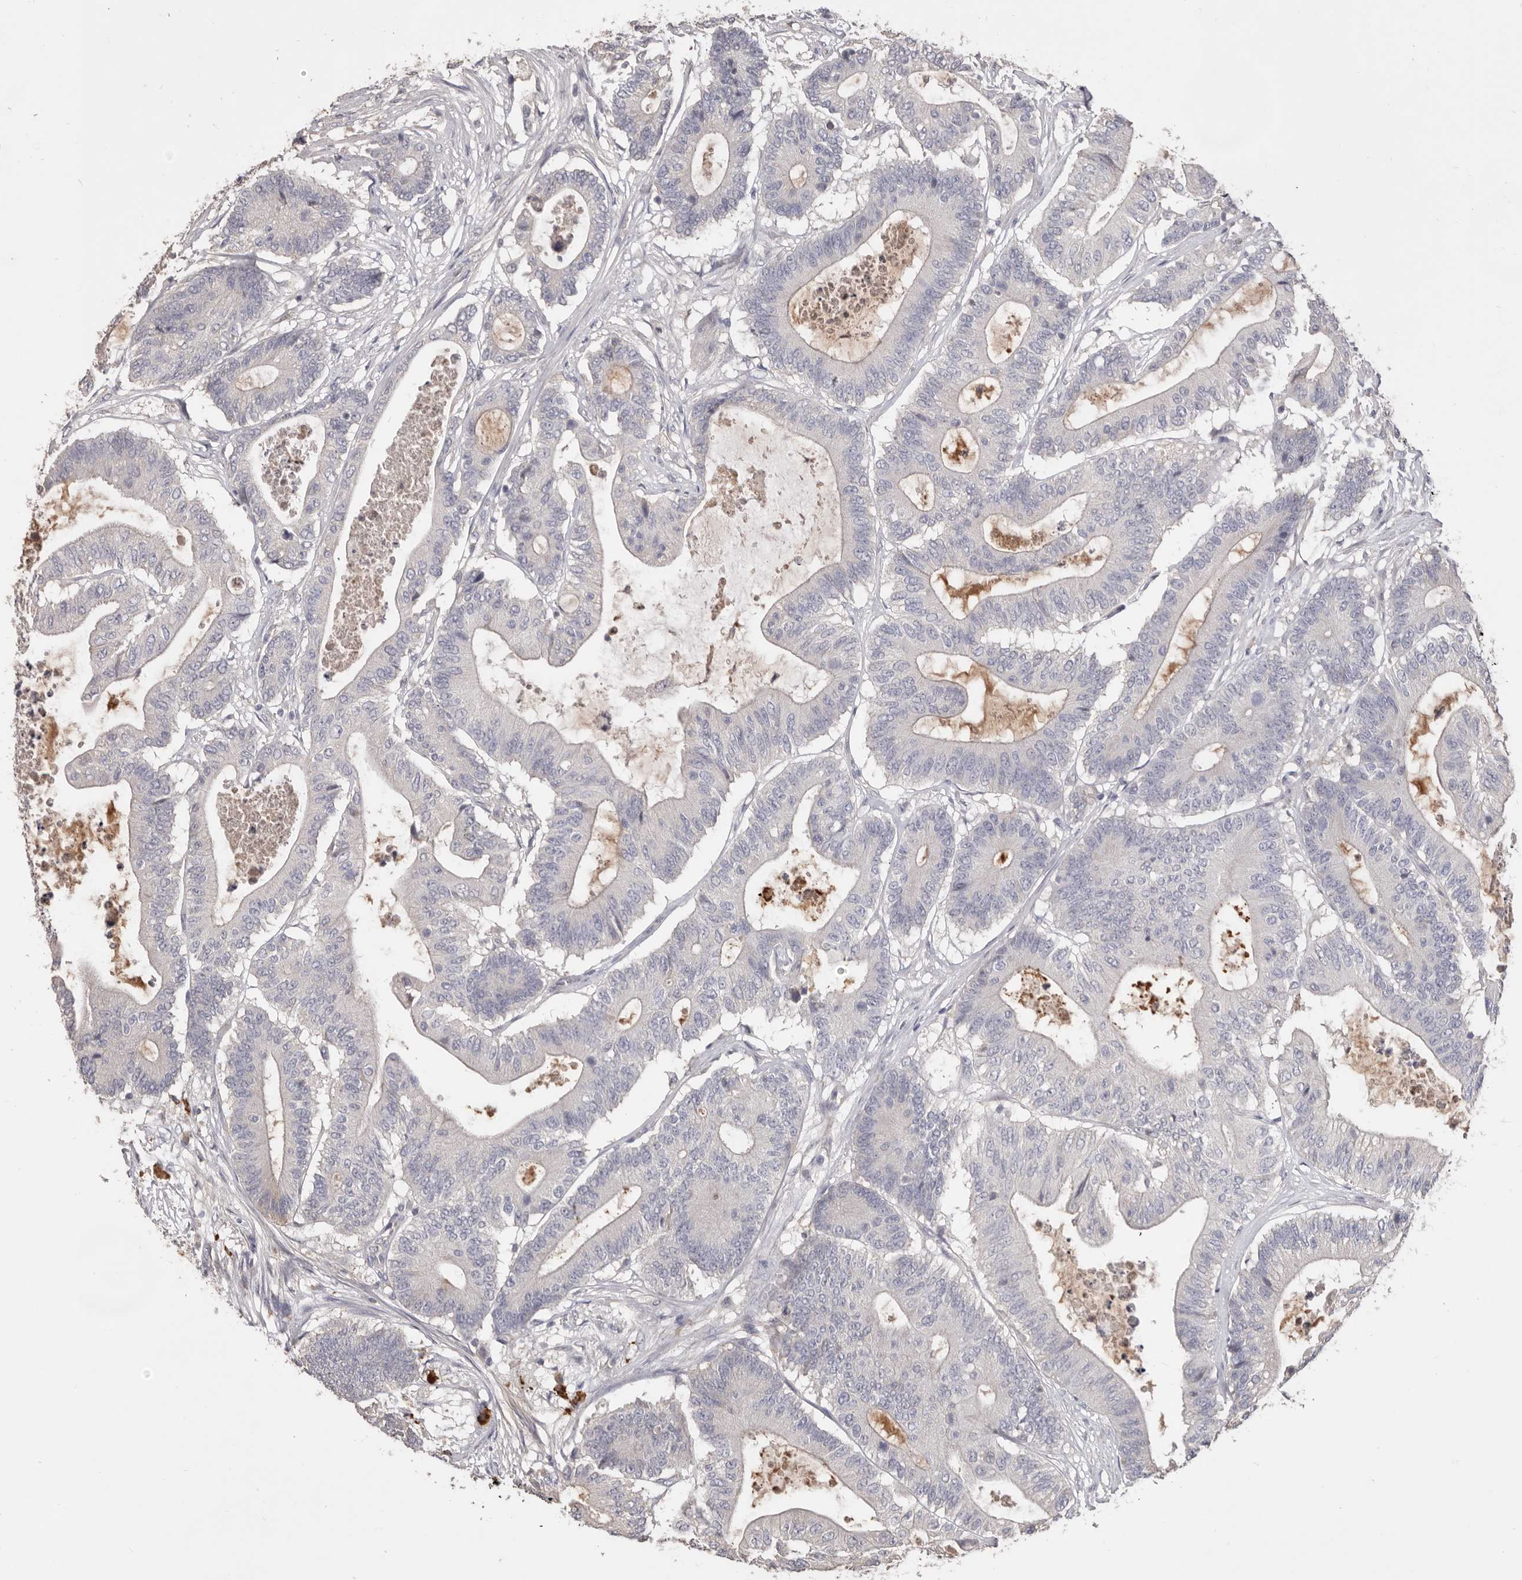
{"staining": {"intensity": "negative", "quantity": "none", "location": "none"}, "tissue": "colorectal cancer", "cell_type": "Tumor cells", "image_type": "cancer", "snomed": [{"axis": "morphology", "description": "Adenocarcinoma, NOS"}, {"axis": "topography", "description": "Colon"}], "caption": "This is a photomicrograph of immunohistochemistry staining of colorectal cancer (adenocarcinoma), which shows no staining in tumor cells.", "gene": "HCAR2", "patient": {"sex": "female", "age": 84}}